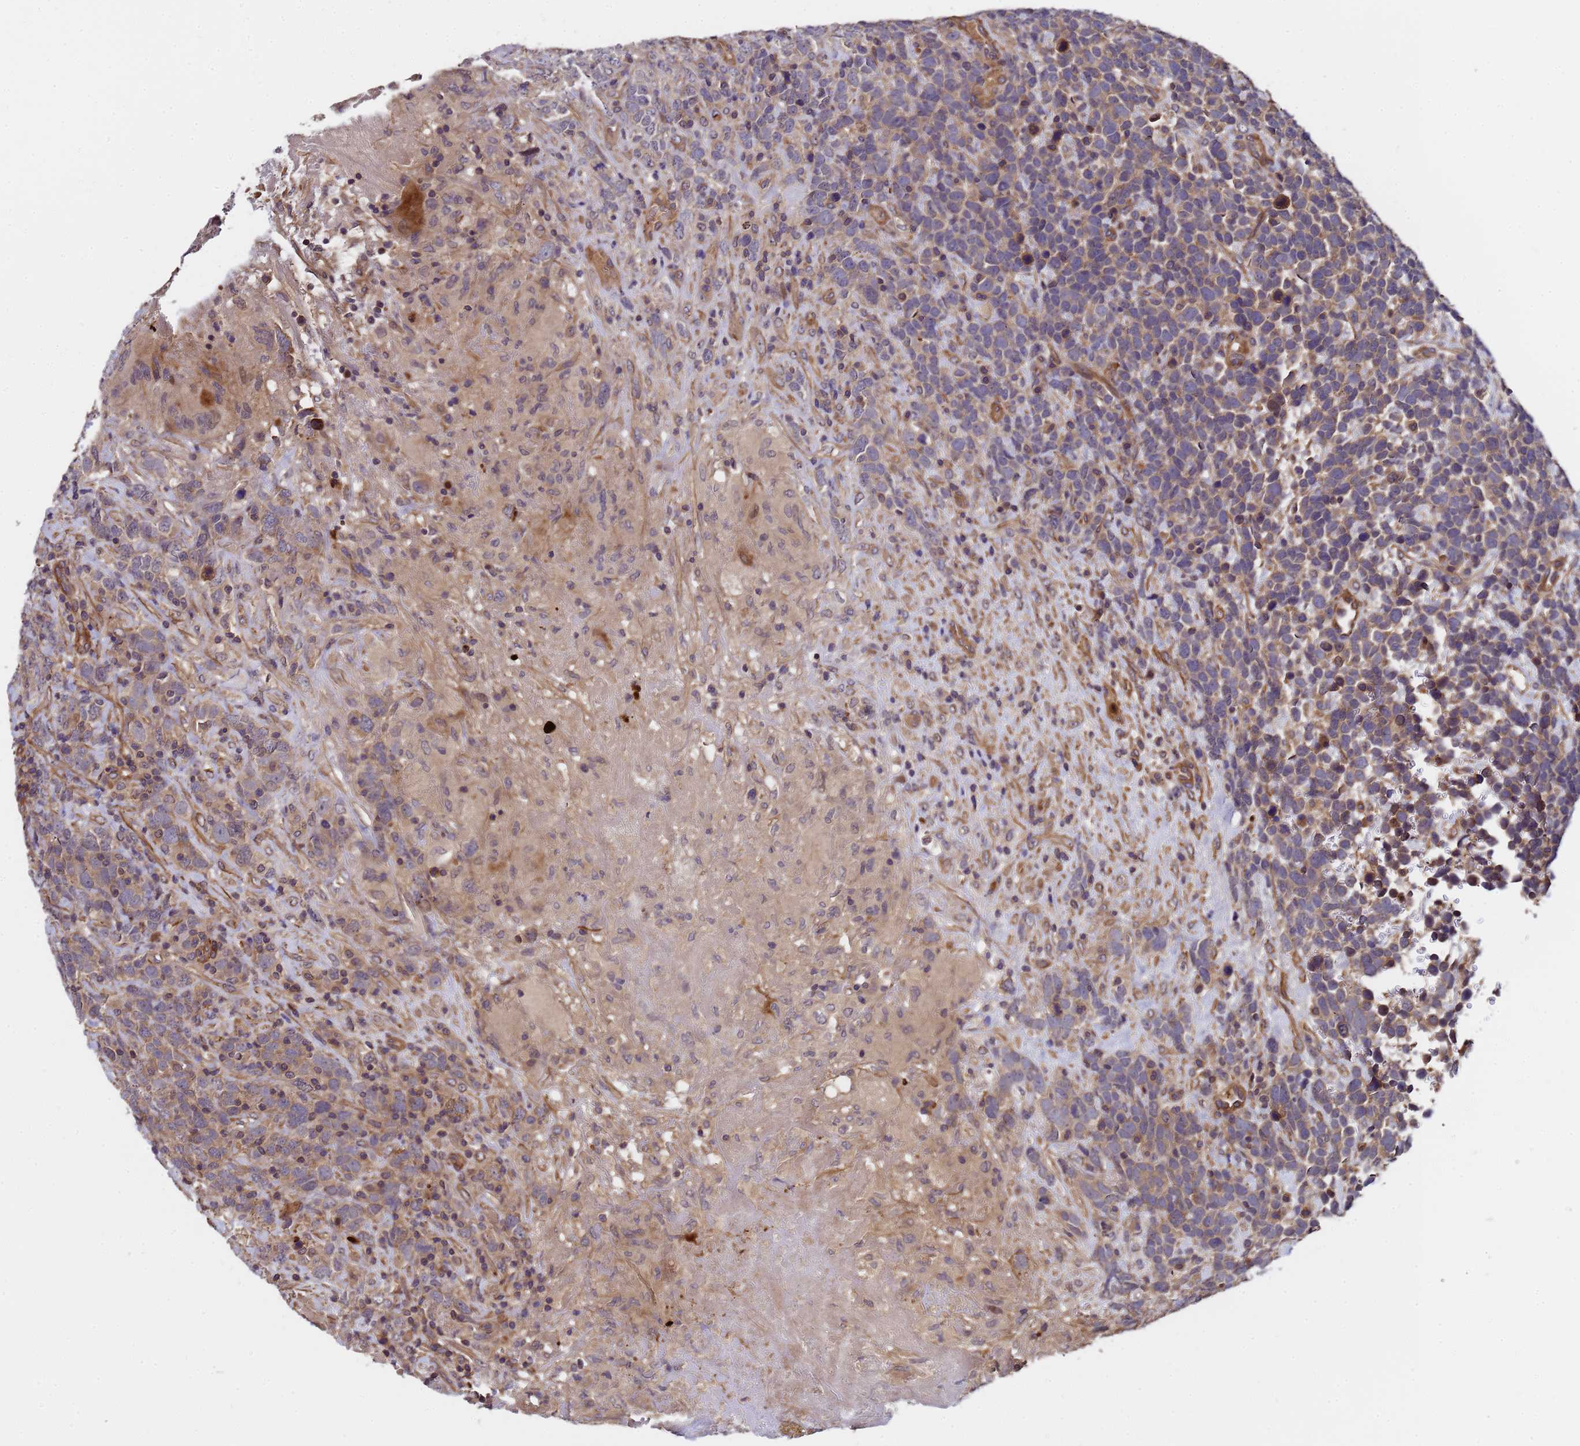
{"staining": {"intensity": "weak", "quantity": ">75%", "location": "cytoplasmic/membranous"}, "tissue": "urothelial cancer", "cell_type": "Tumor cells", "image_type": "cancer", "snomed": [{"axis": "morphology", "description": "Urothelial carcinoma, High grade"}, {"axis": "topography", "description": "Urinary bladder"}], "caption": "Immunohistochemistry histopathology image of neoplastic tissue: human urothelial carcinoma (high-grade) stained using immunohistochemistry (IHC) reveals low levels of weak protein expression localized specifically in the cytoplasmic/membranous of tumor cells, appearing as a cytoplasmic/membranous brown color.", "gene": "GSTCD", "patient": {"sex": "female", "age": 82}}